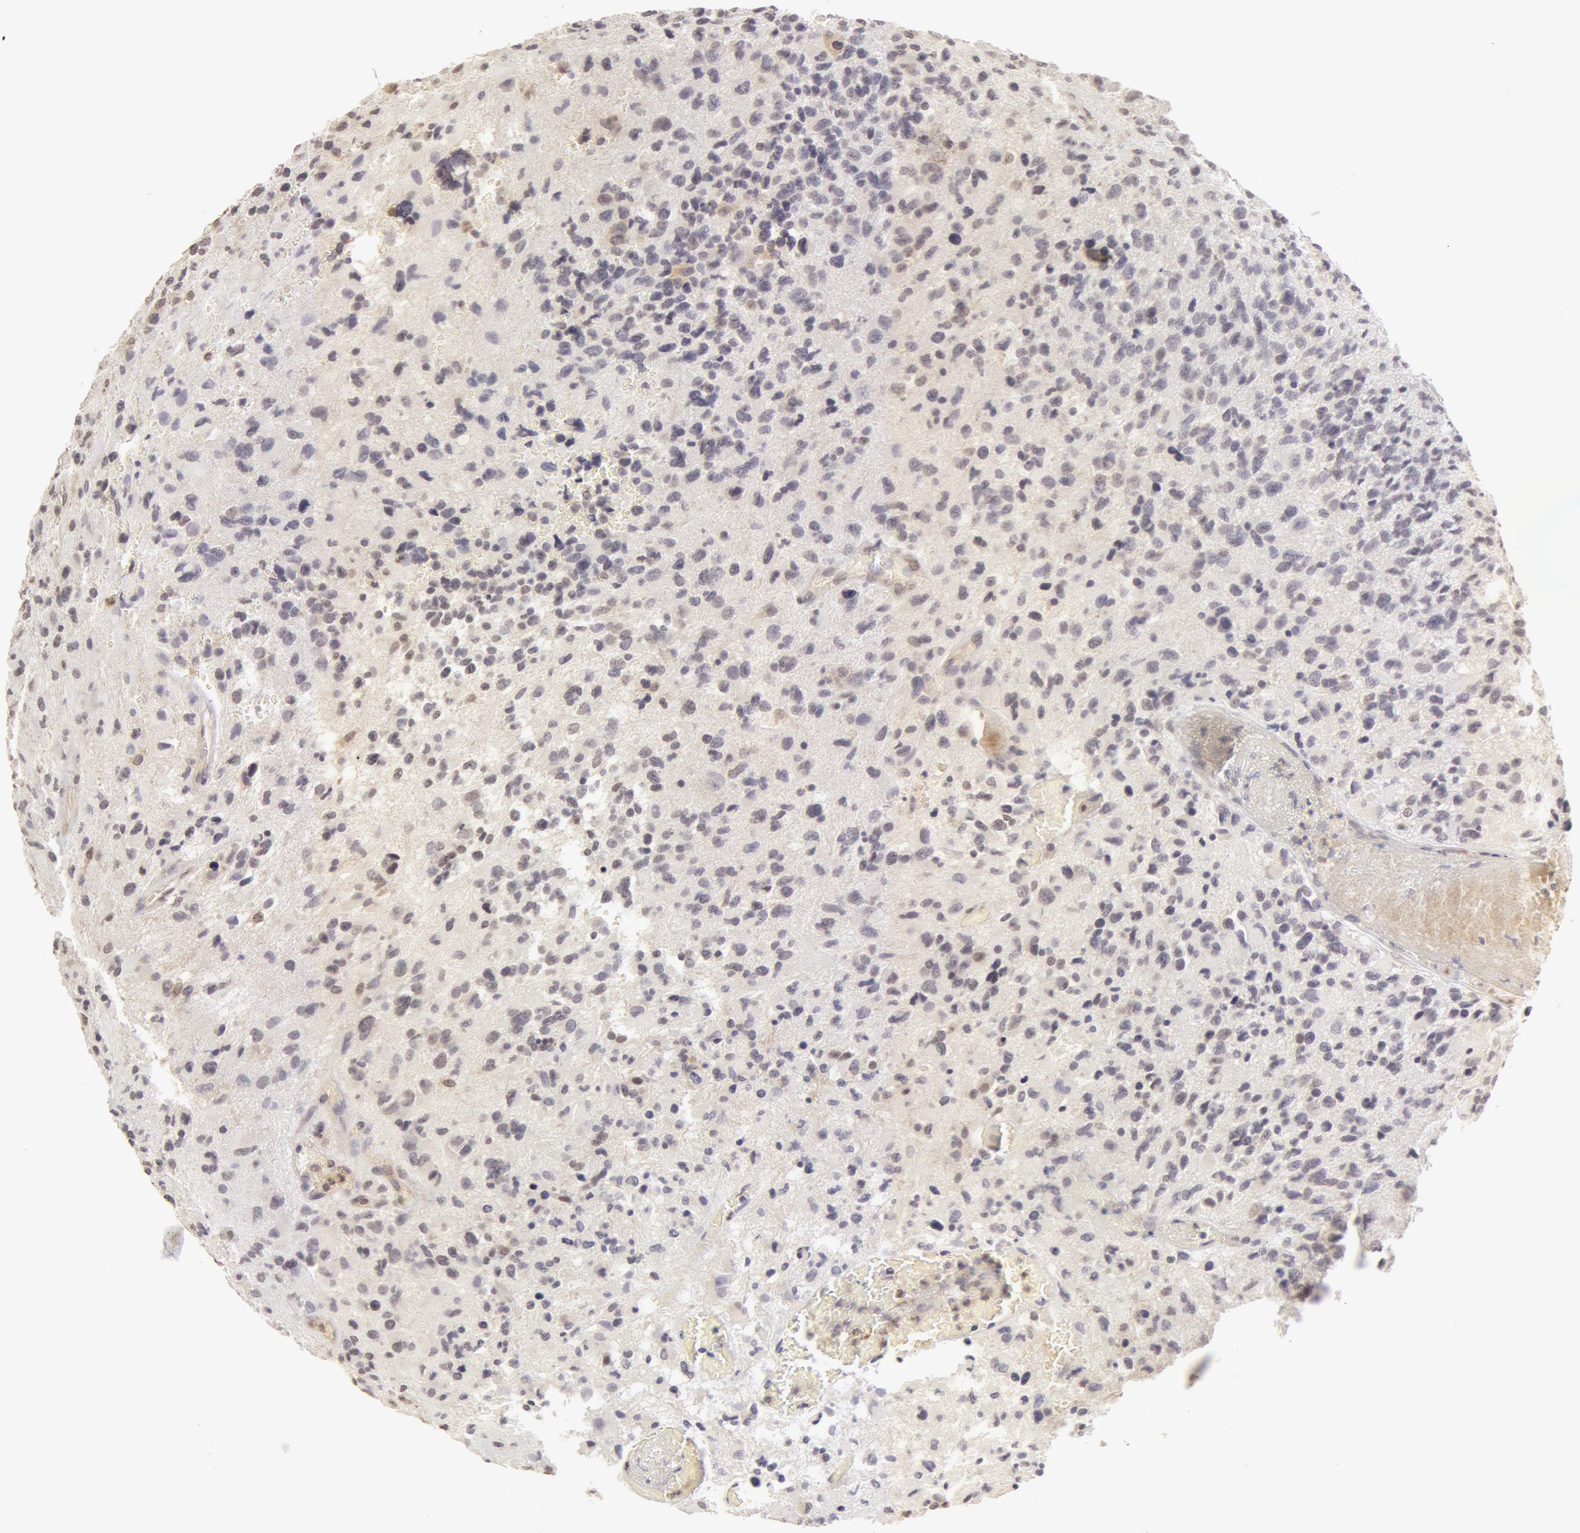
{"staining": {"intensity": "negative", "quantity": "none", "location": "none"}, "tissue": "glioma", "cell_type": "Tumor cells", "image_type": "cancer", "snomed": [{"axis": "morphology", "description": "Glioma, malignant, High grade"}, {"axis": "topography", "description": "Brain"}], "caption": "There is no significant positivity in tumor cells of malignant glioma (high-grade).", "gene": "ADAM10", "patient": {"sex": "male", "age": 69}}